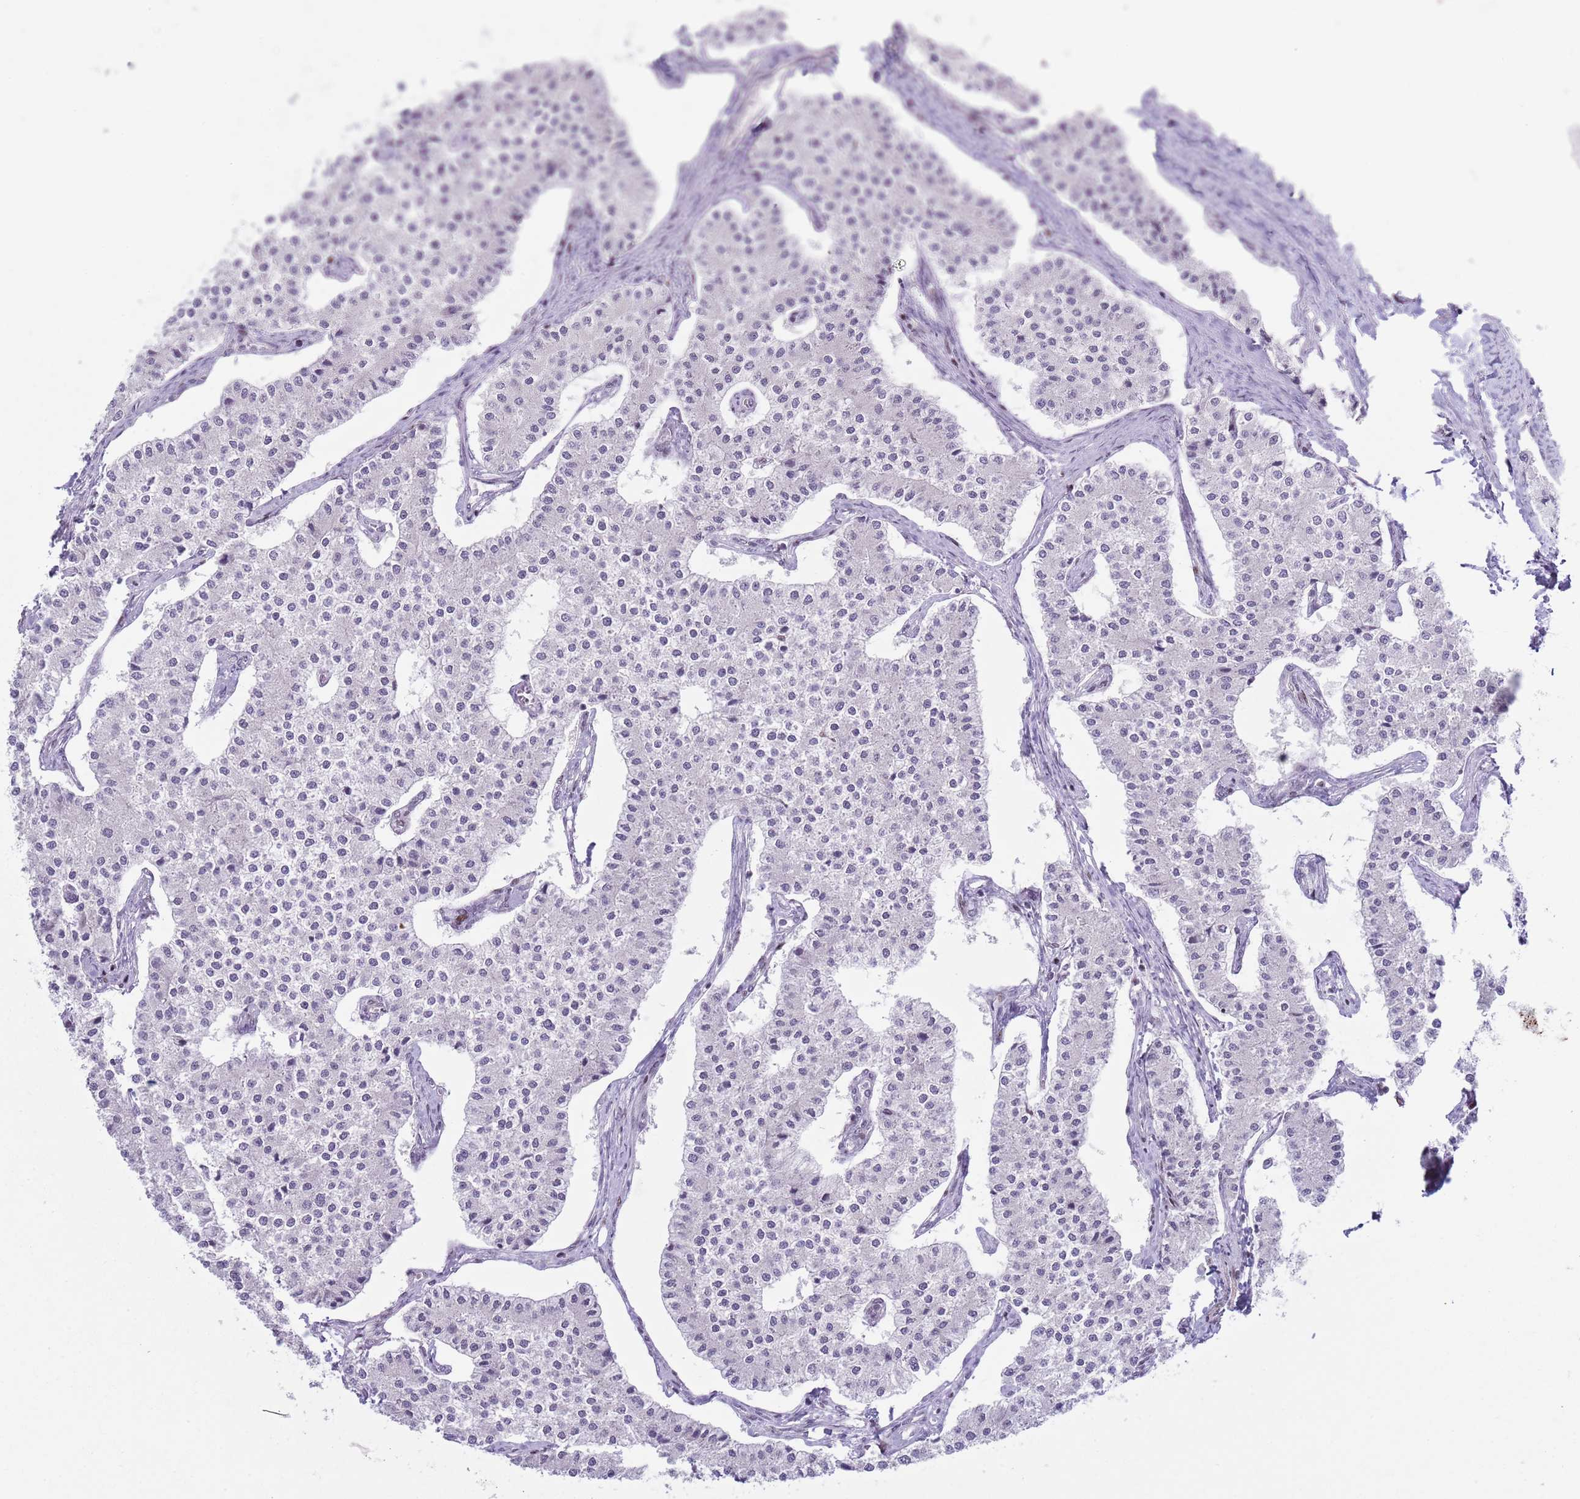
{"staining": {"intensity": "negative", "quantity": "none", "location": "none"}, "tissue": "carcinoid", "cell_type": "Tumor cells", "image_type": "cancer", "snomed": [{"axis": "morphology", "description": "Carcinoid, malignant, NOS"}, {"axis": "topography", "description": "Colon"}], "caption": "Carcinoid was stained to show a protein in brown. There is no significant positivity in tumor cells.", "gene": "MFSD10", "patient": {"sex": "female", "age": 52}}